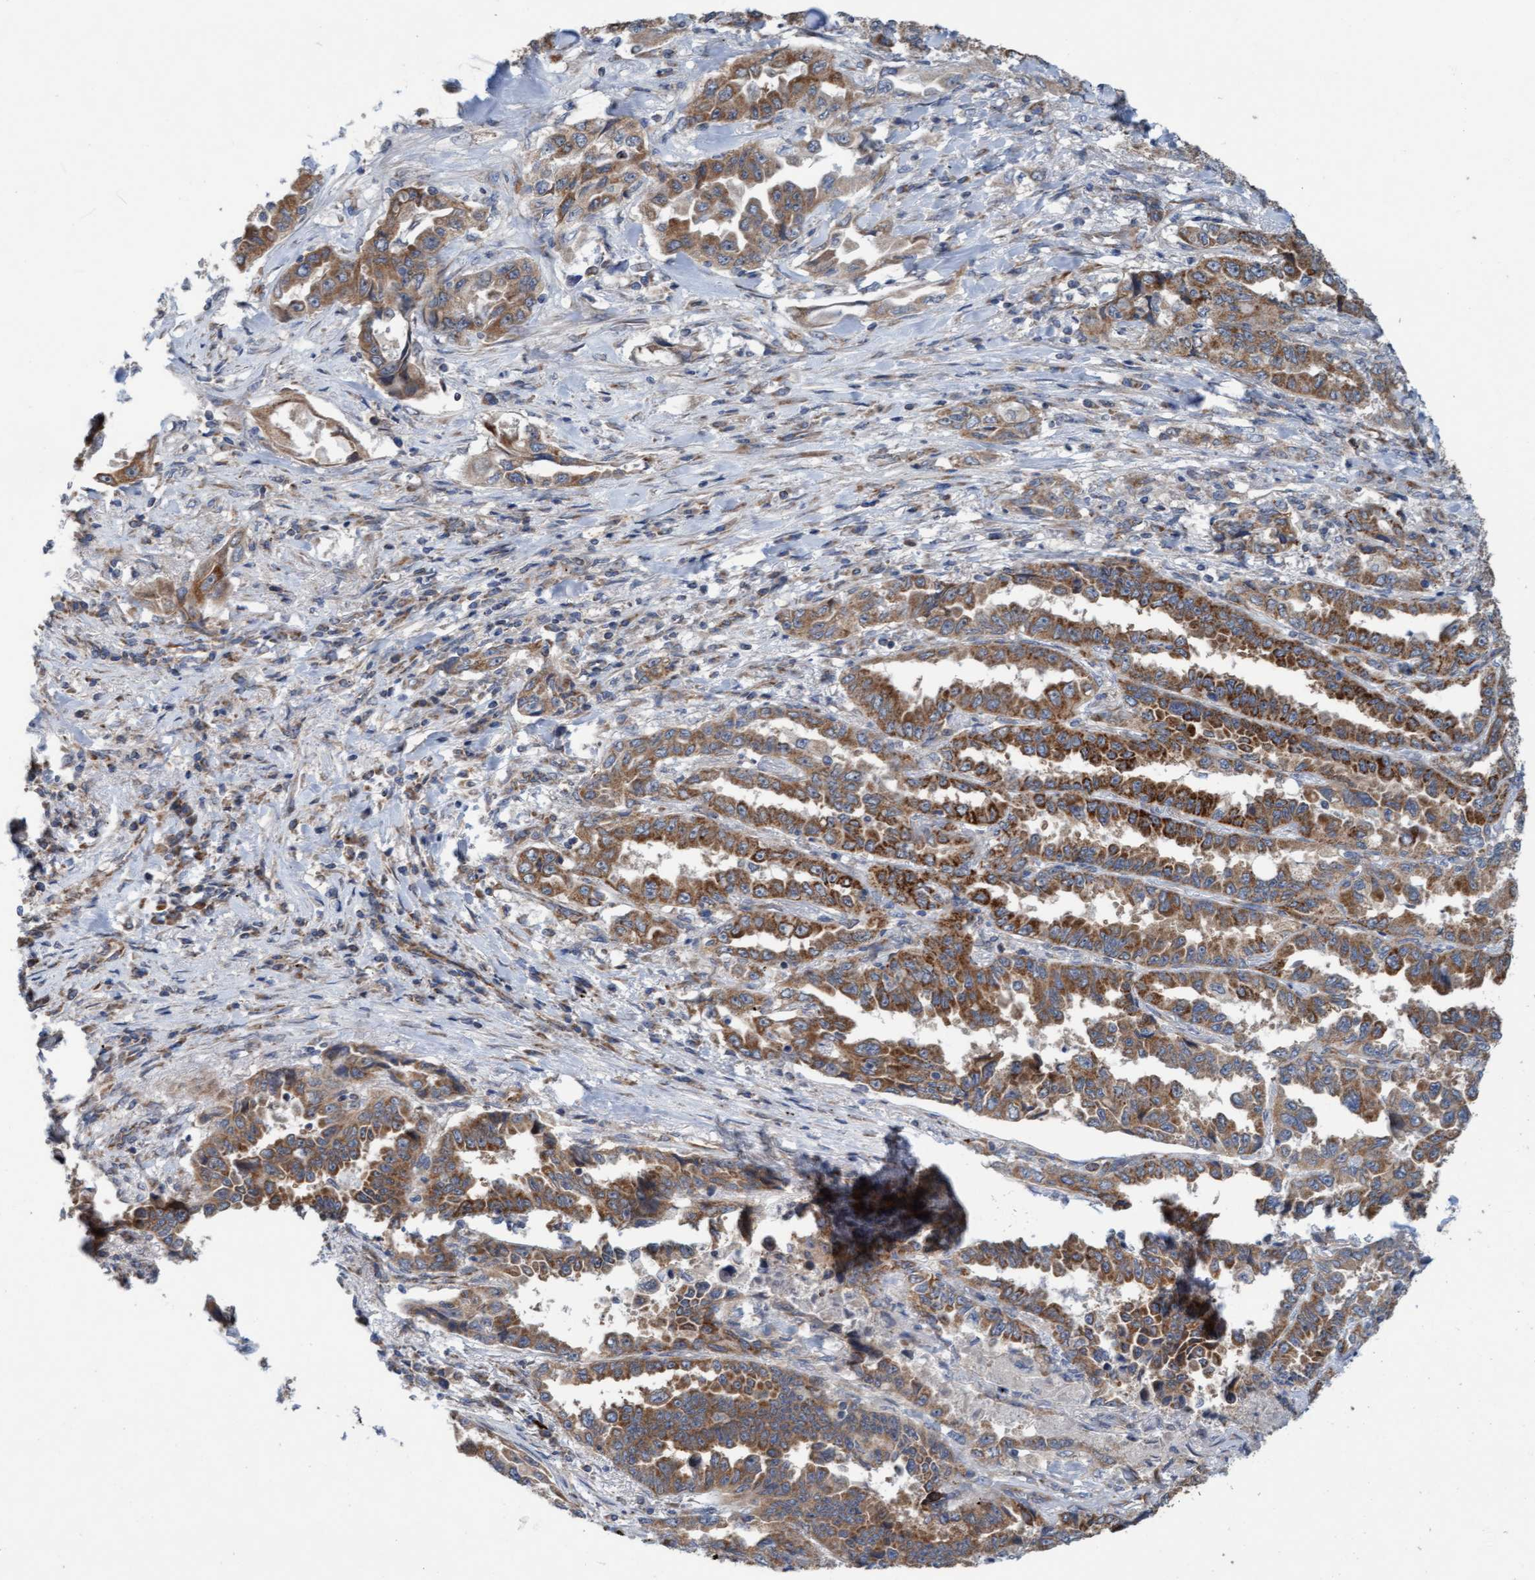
{"staining": {"intensity": "strong", "quantity": ">75%", "location": "cytoplasmic/membranous"}, "tissue": "lung cancer", "cell_type": "Tumor cells", "image_type": "cancer", "snomed": [{"axis": "morphology", "description": "Adenocarcinoma, NOS"}, {"axis": "topography", "description": "Lung"}], "caption": "Strong cytoplasmic/membranous expression is identified in approximately >75% of tumor cells in lung cancer.", "gene": "ZNF566", "patient": {"sex": "female", "age": 51}}